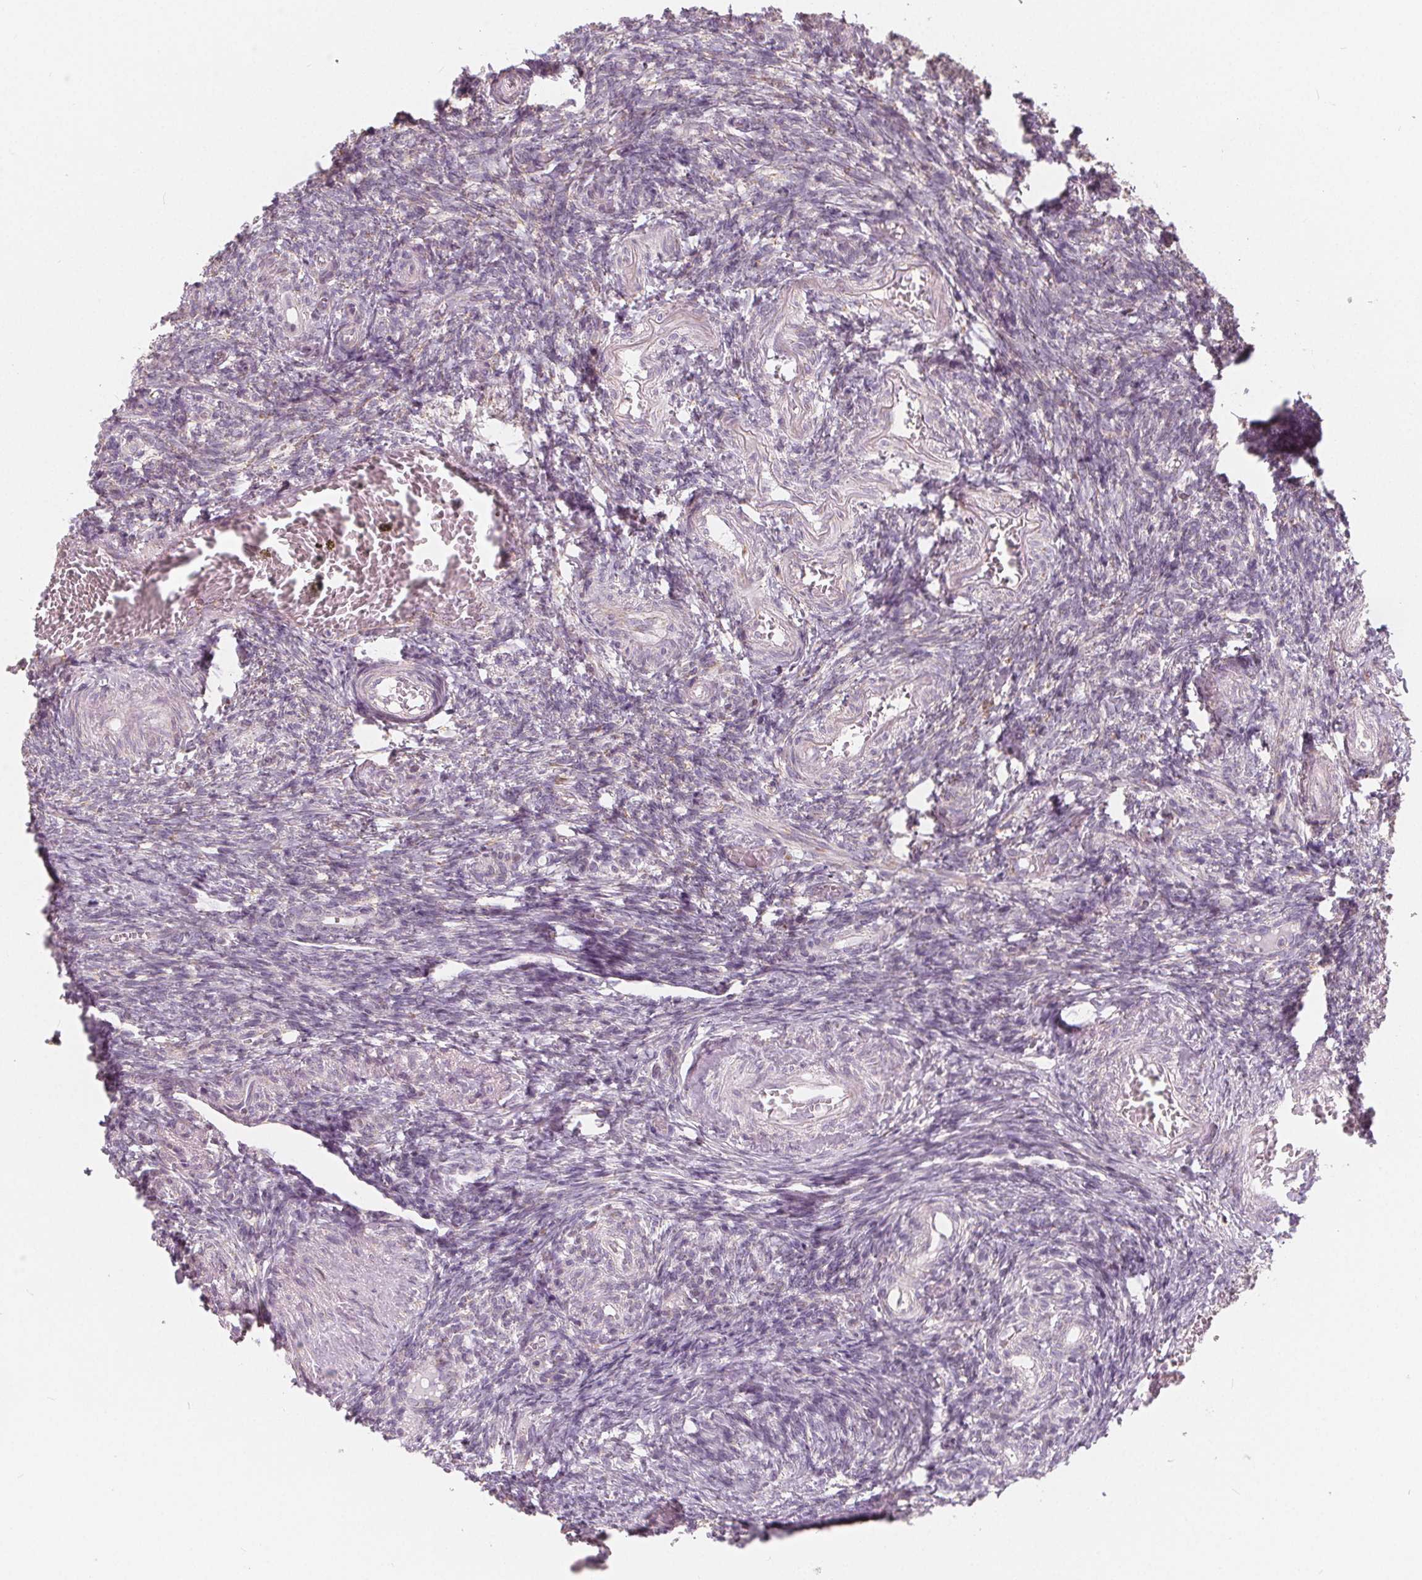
{"staining": {"intensity": "negative", "quantity": "none", "location": "none"}, "tissue": "ovary", "cell_type": "Ovarian stroma cells", "image_type": "normal", "snomed": [{"axis": "morphology", "description": "Normal tissue, NOS"}, {"axis": "topography", "description": "Ovary"}], "caption": "Immunohistochemical staining of benign ovary displays no significant positivity in ovarian stroma cells. (Immunohistochemistry (ihc), brightfield microscopy, high magnification).", "gene": "NUP210L", "patient": {"sex": "female", "age": 39}}